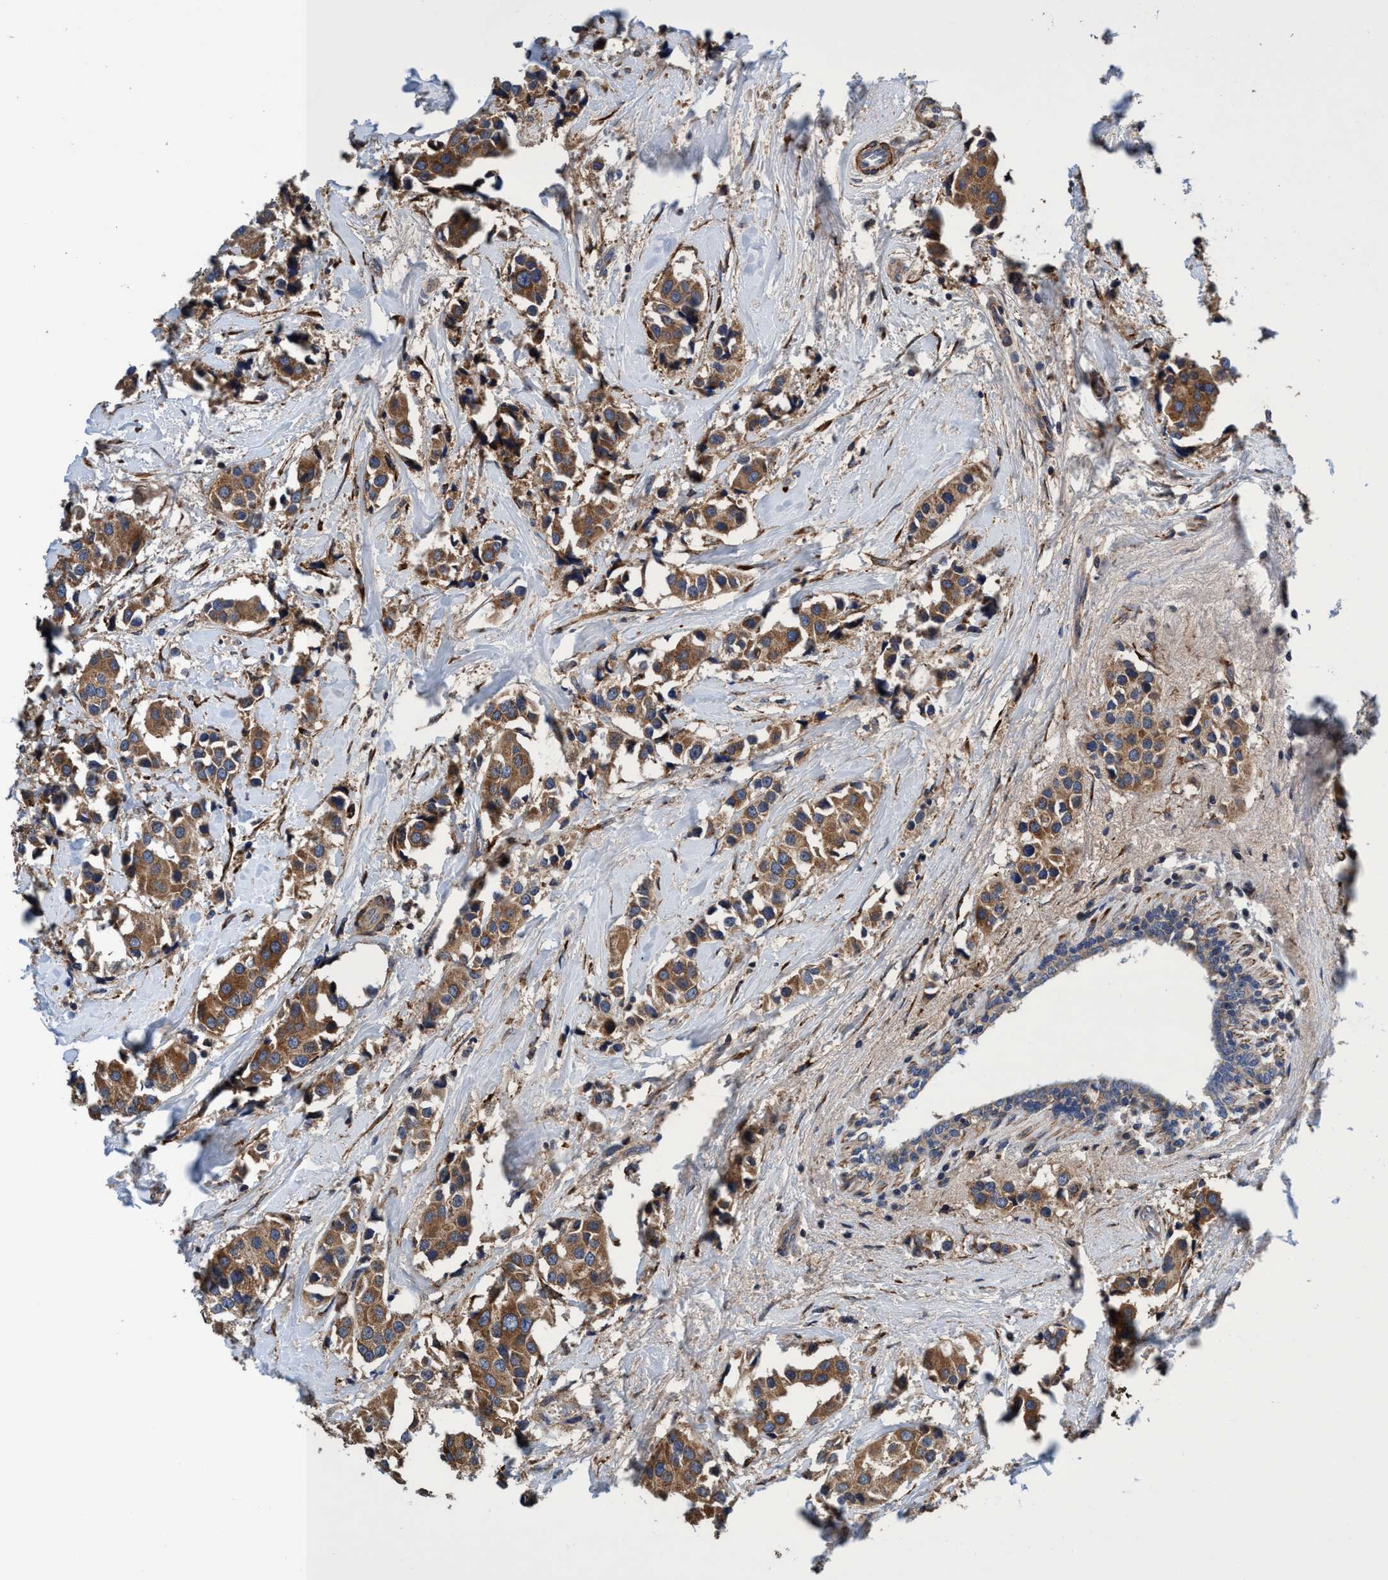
{"staining": {"intensity": "moderate", "quantity": ">75%", "location": "cytoplasmic/membranous"}, "tissue": "breast cancer", "cell_type": "Tumor cells", "image_type": "cancer", "snomed": [{"axis": "morphology", "description": "Normal tissue, NOS"}, {"axis": "morphology", "description": "Duct carcinoma"}, {"axis": "topography", "description": "Breast"}], "caption": "A photomicrograph showing moderate cytoplasmic/membranous positivity in about >75% of tumor cells in intraductal carcinoma (breast), as visualized by brown immunohistochemical staining.", "gene": "CALCOCO2", "patient": {"sex": "female", "age": 39}}